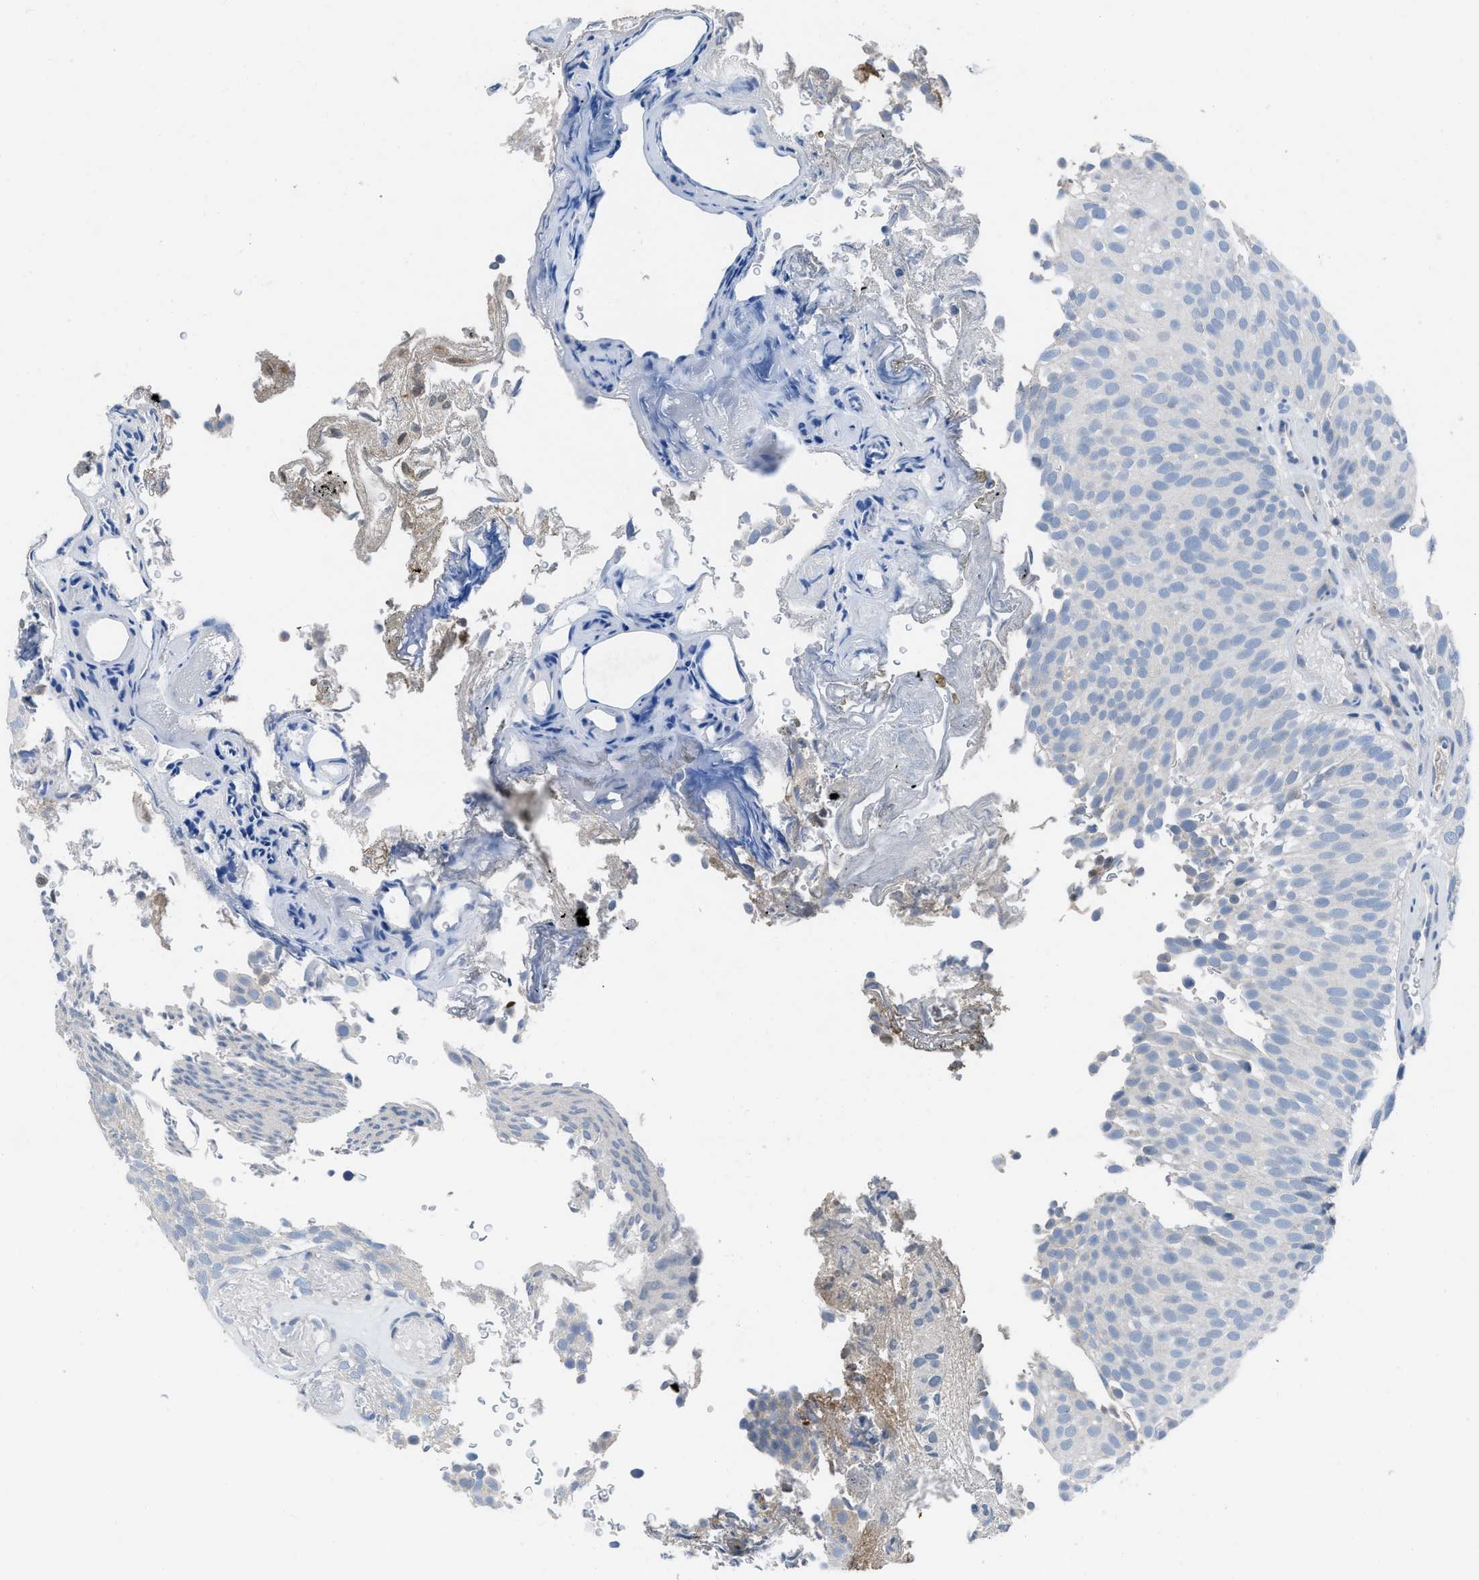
{"staining": {"intensity": "negative", "quantity": "none", "location": "none"}, "tissue": "urothelial cancer", "cell_type": "Tumor cells", "image_type": "cancer", "snomed": [{"axis": "morphology", "description": "Urothelial carcinoma, Low grade"}, {"axis": "topography", "description": "Urinary bladder"}], "caption": "Tumor cells are negative for brown protein staining in urothelial cancer.", "gene": "HPX", "patient": {"sex": "male", "age": 78}}